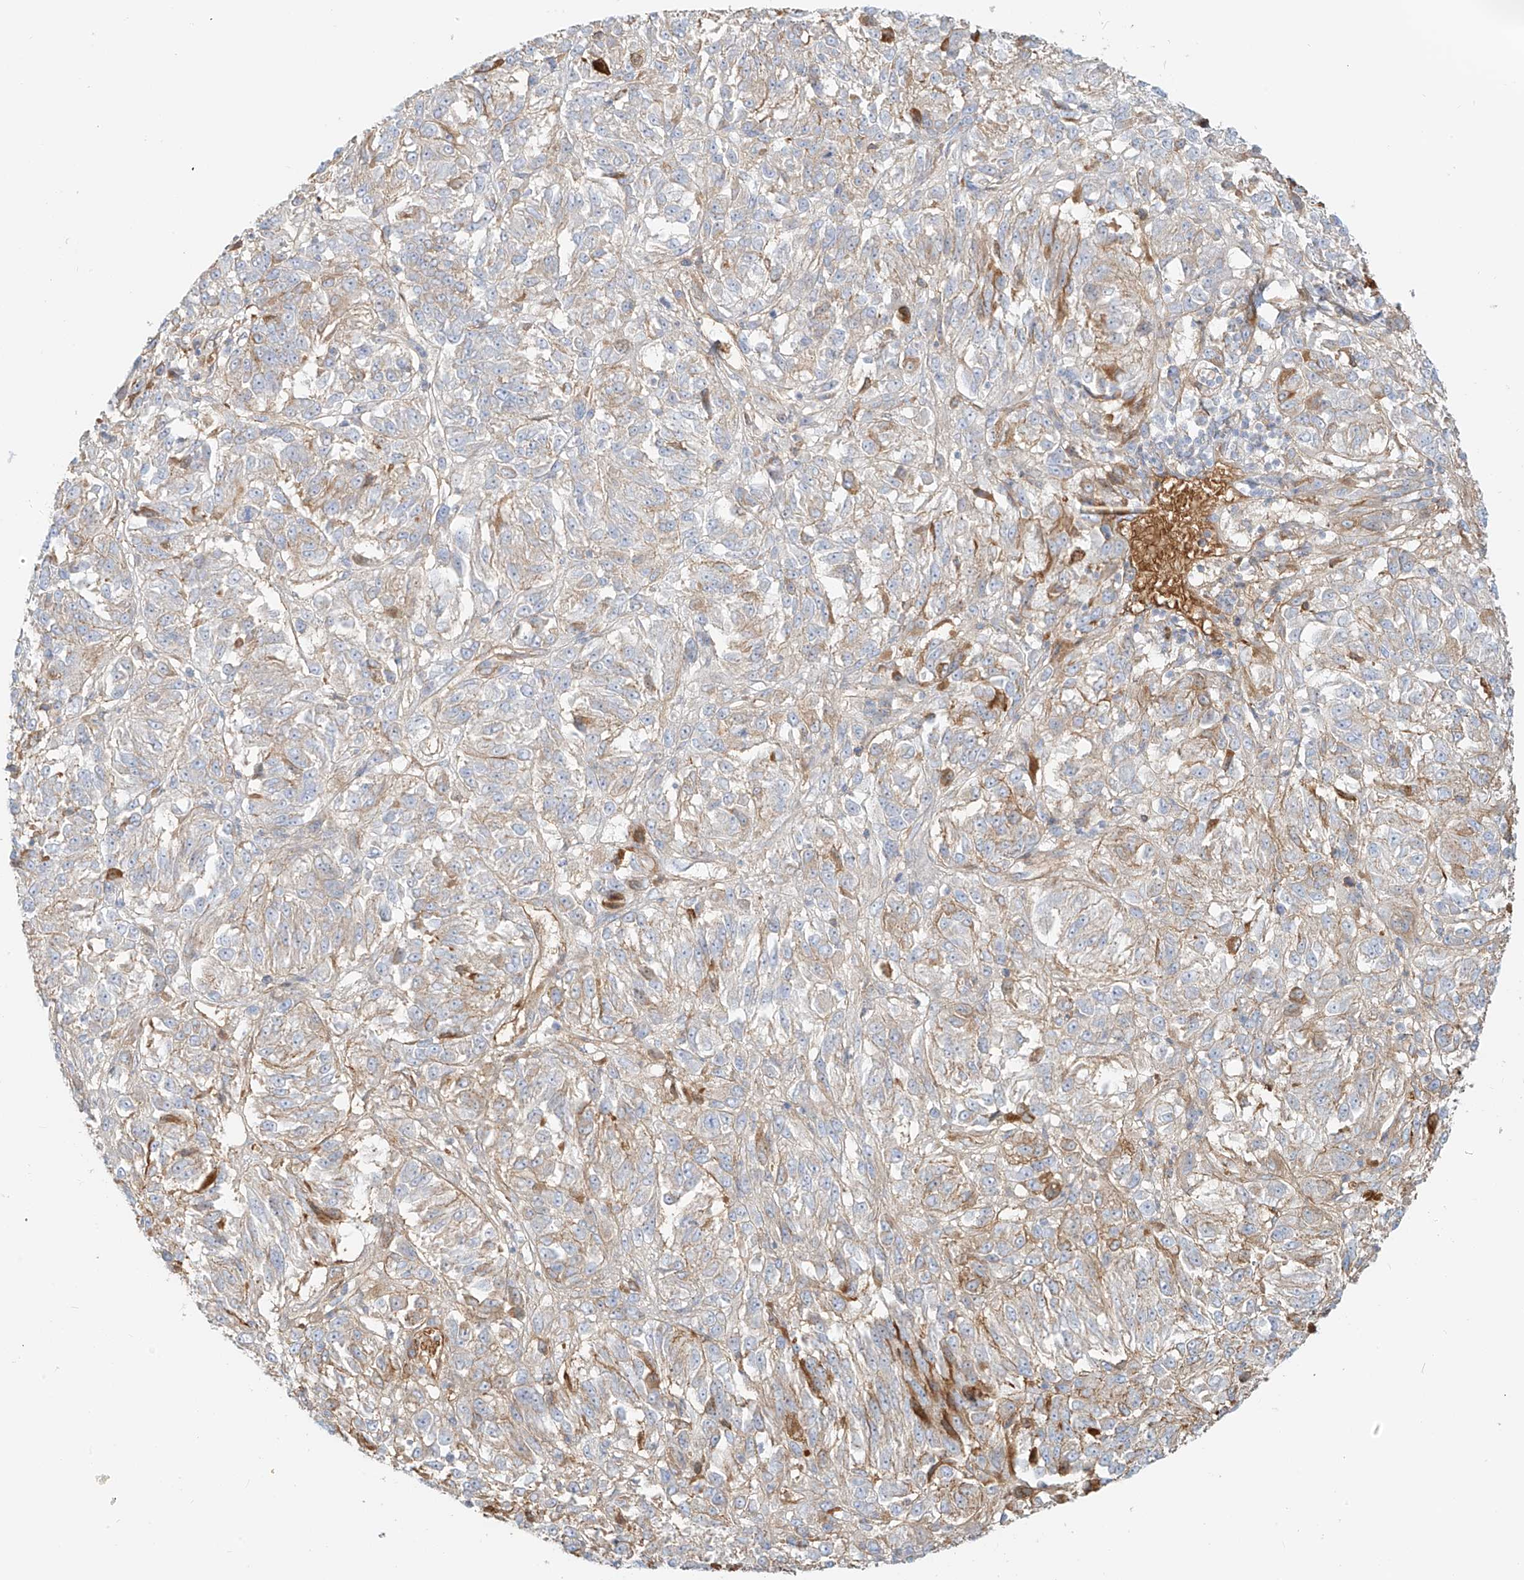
{"staining": {"intensity": "moderate", "quantity": "<25%", "location": "cytoplasmic/membranous"}, "tissue": "melanoma", "cell_type": "Tumor cells", "image_type": "cancer", "snomed": [{"axis": "morphology", "description": "Malignant melanoma, Metastatic site"}, {"axis": "topography", "description": "Lung"}], "caption": "About <25% of tumor cells in malignant melanoma (metastatic site) demonstrate moderate cytoplasmic/membranous protein staining as visualized by brown immunohistochemical staining.", "gene": "OCSTAMP", "patient": {"sex": "male", "age": 64}}